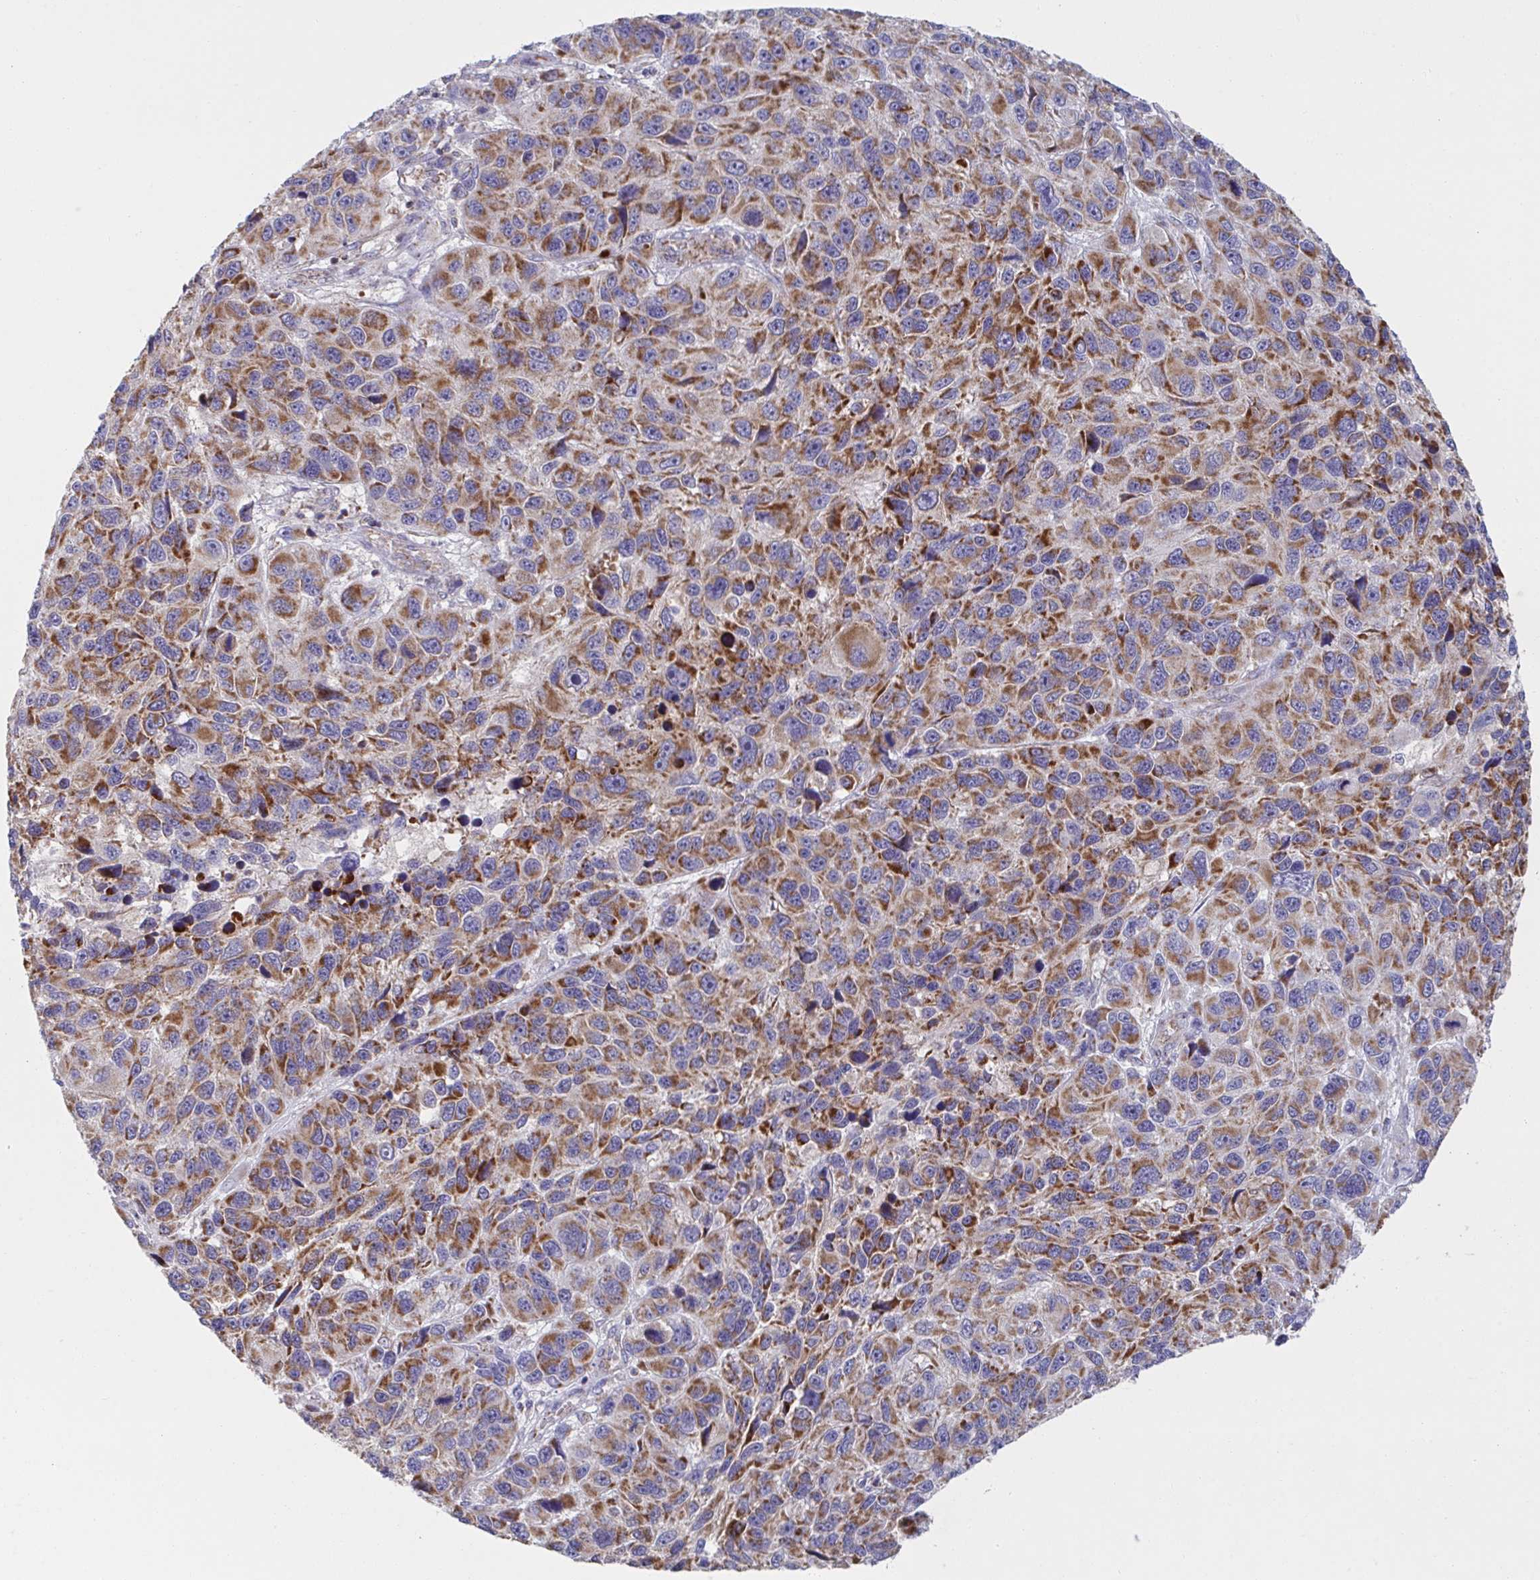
{"staining": {"intensity": "moderate", "quantity": ">75%", "location": "cytoplasmic/membranous"}, "tissue": "melanoma", "cell_type": "Tumor cells", "image_type": "cancer", "snomed": [{"axis": "morphology", "description": "Malignant melanoma, NOS"}, {"axis": "topography", "description": "Skin"}], "caption": "Tumor cells show medium levels of moderate cytoplasmic/membranous staining in approximately >75% of cells in melanoma. The staining was performed using DAB, with brown indicating positive protein expression. Nuclei are stained blue with hematoxylin.", "gene": "NDUFA7", "patient": {"sex": "male", "age": 53}}